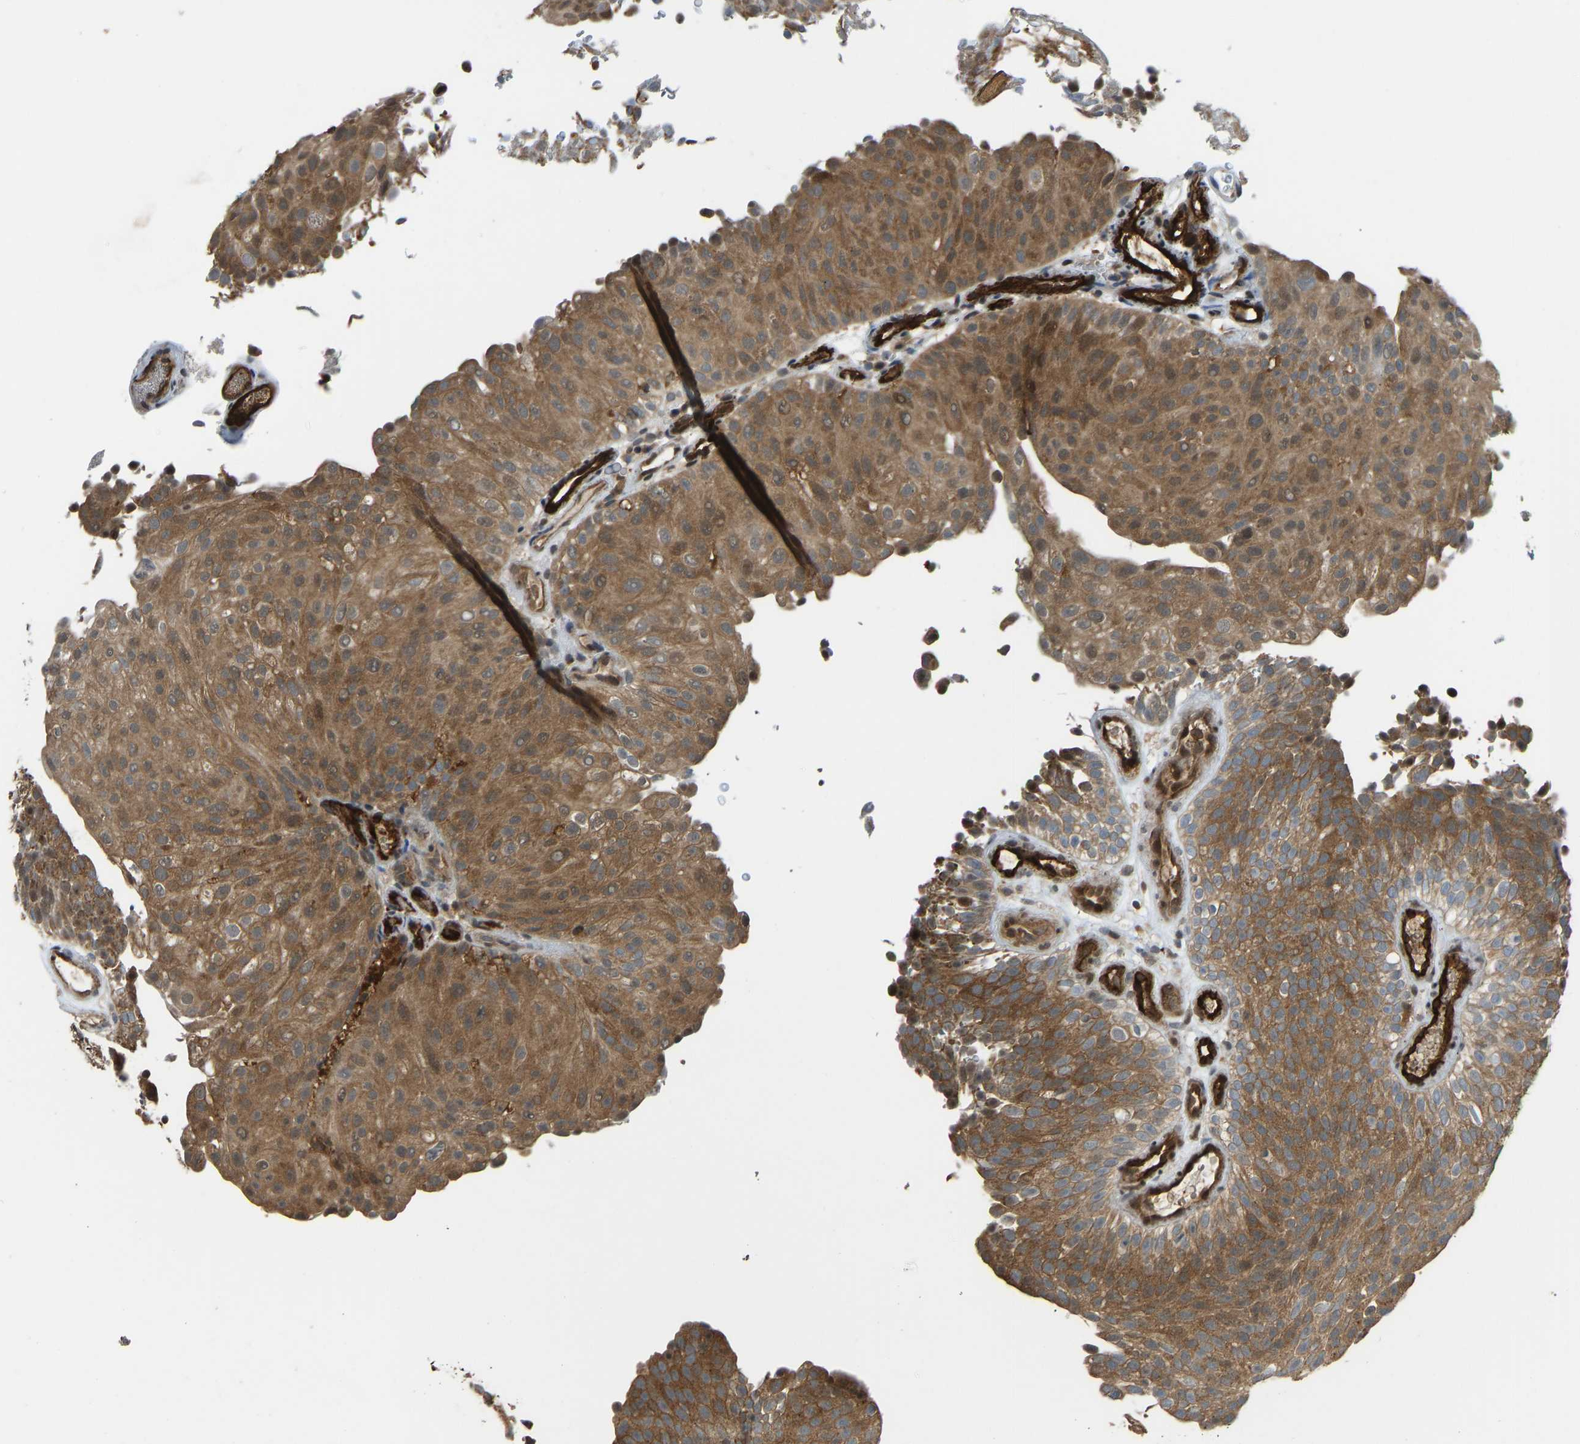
{"staining": {"intensity": "moderate", "quantity": ">75%", "location": "cytoplasmic/membranous"}, "tissue": "urothelial cancer", "cell_type": "Tumor cells", "image_type": "cancer", "snomed": [{"axis": "morphology", "description": "Urothelial carcinoma, Low grade"}, {"axis": "topography", "description": "Urinary bladder"}], "caption": "Urothelial cancer stained with immunohistochemistry demonstrates moderate cytoplasmic/membranous positivity in about >75% of tumor cells.", "gene": "CCT8", "patient": {"sex": "male", "age": 78}}